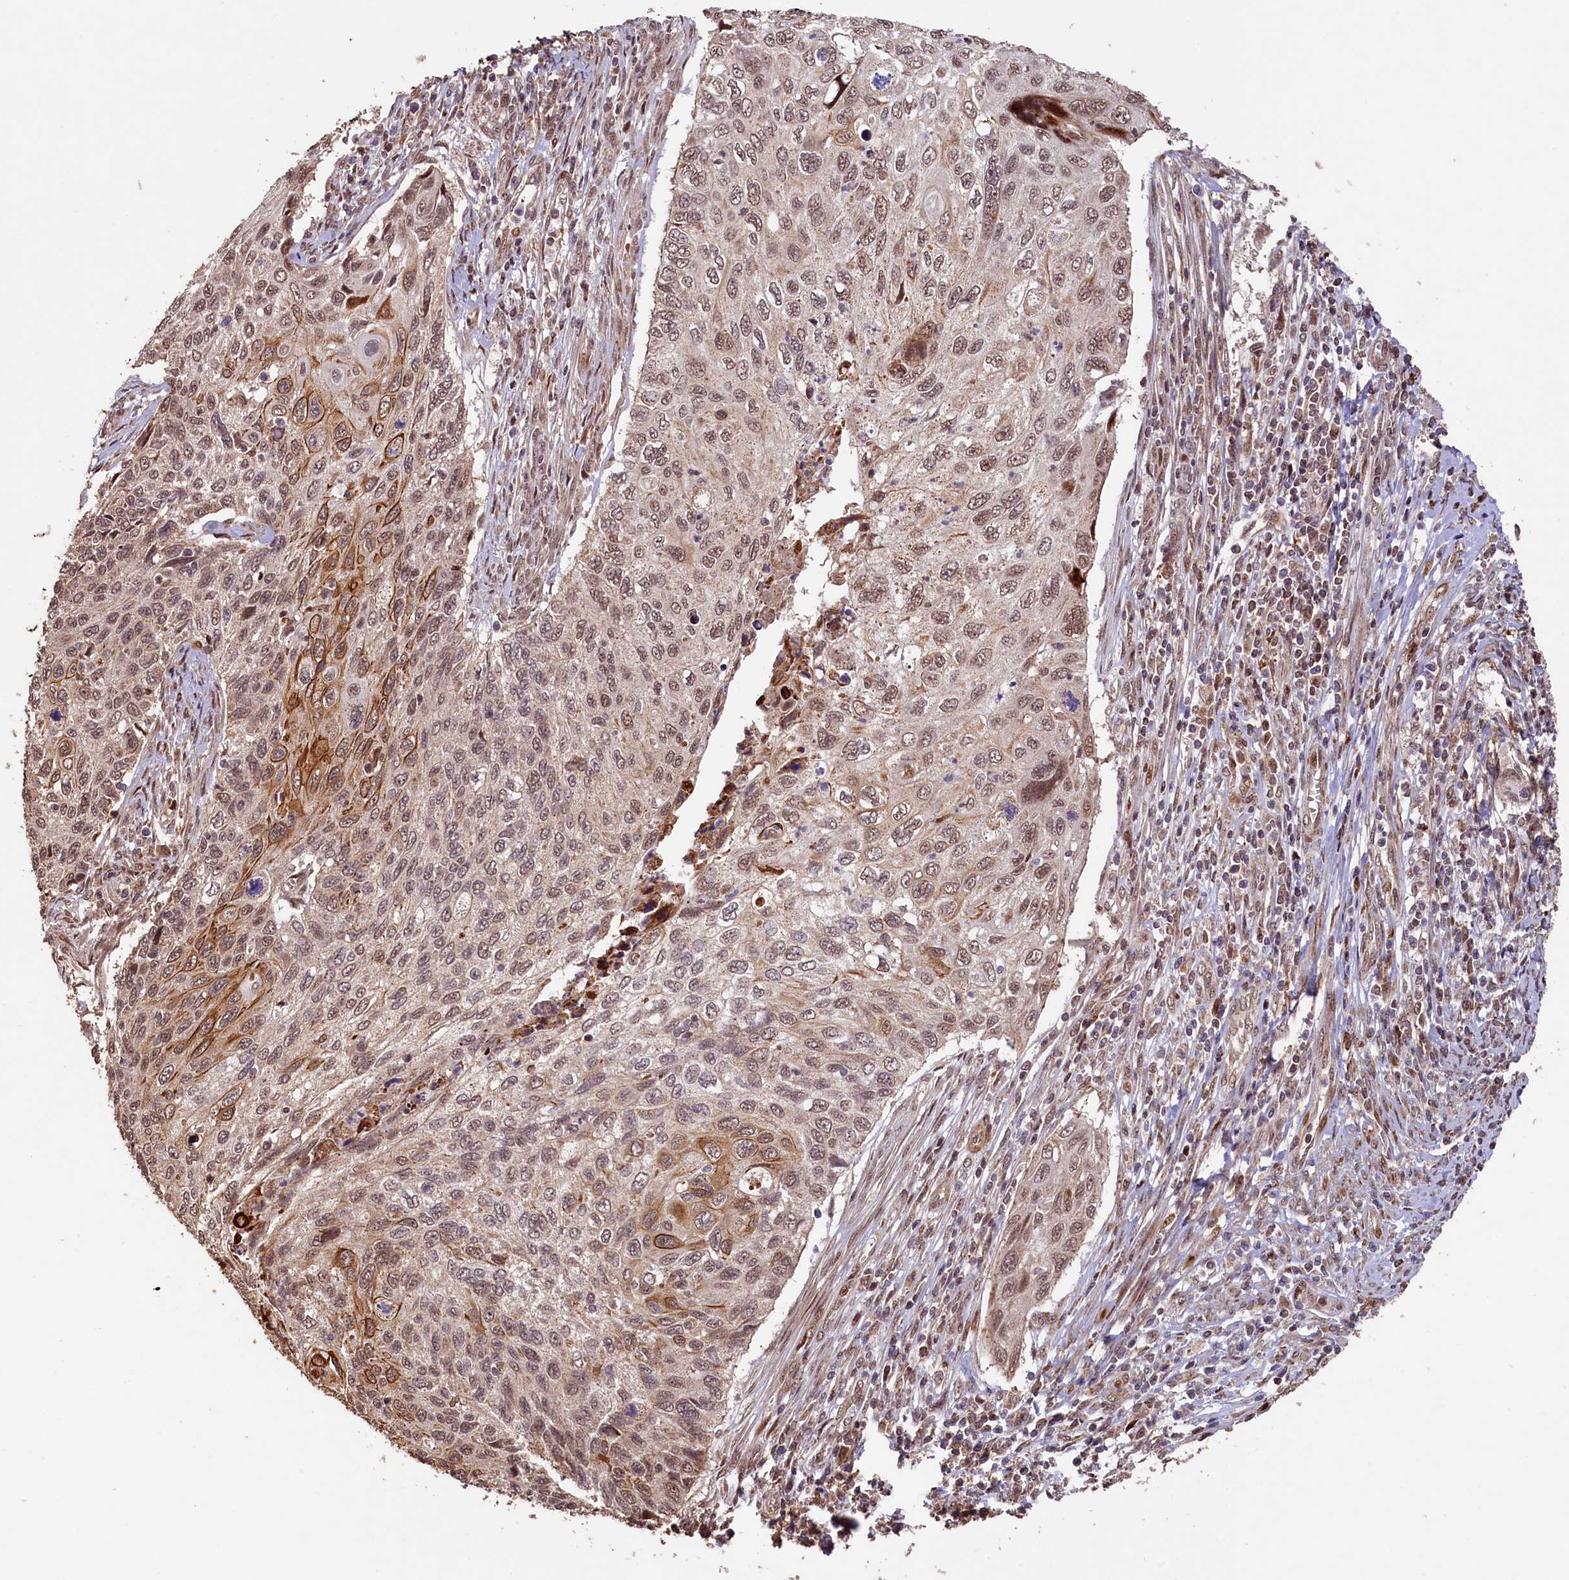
{"staining": {"intensity": "moderate", "quantity": ">75%", "location": "nuclear"}, "tissue": "cervical cancer", "cell_type": "Tumor cells", "image_type": "cancer", "snomed": [{"axis": "morphology", "description": "Squamous cell carcinoma, NOS"}, {"axis": "topography", "description": "Cervix"}], "caption": "Immunohistochemical staining of squamous cell carcinoma (cervical) shows medium levels of moderate nuclear protein staining in about >75% of tumor cells.", "gene": "SHPRH", "patient": {"sex": "female", "age": 70}}